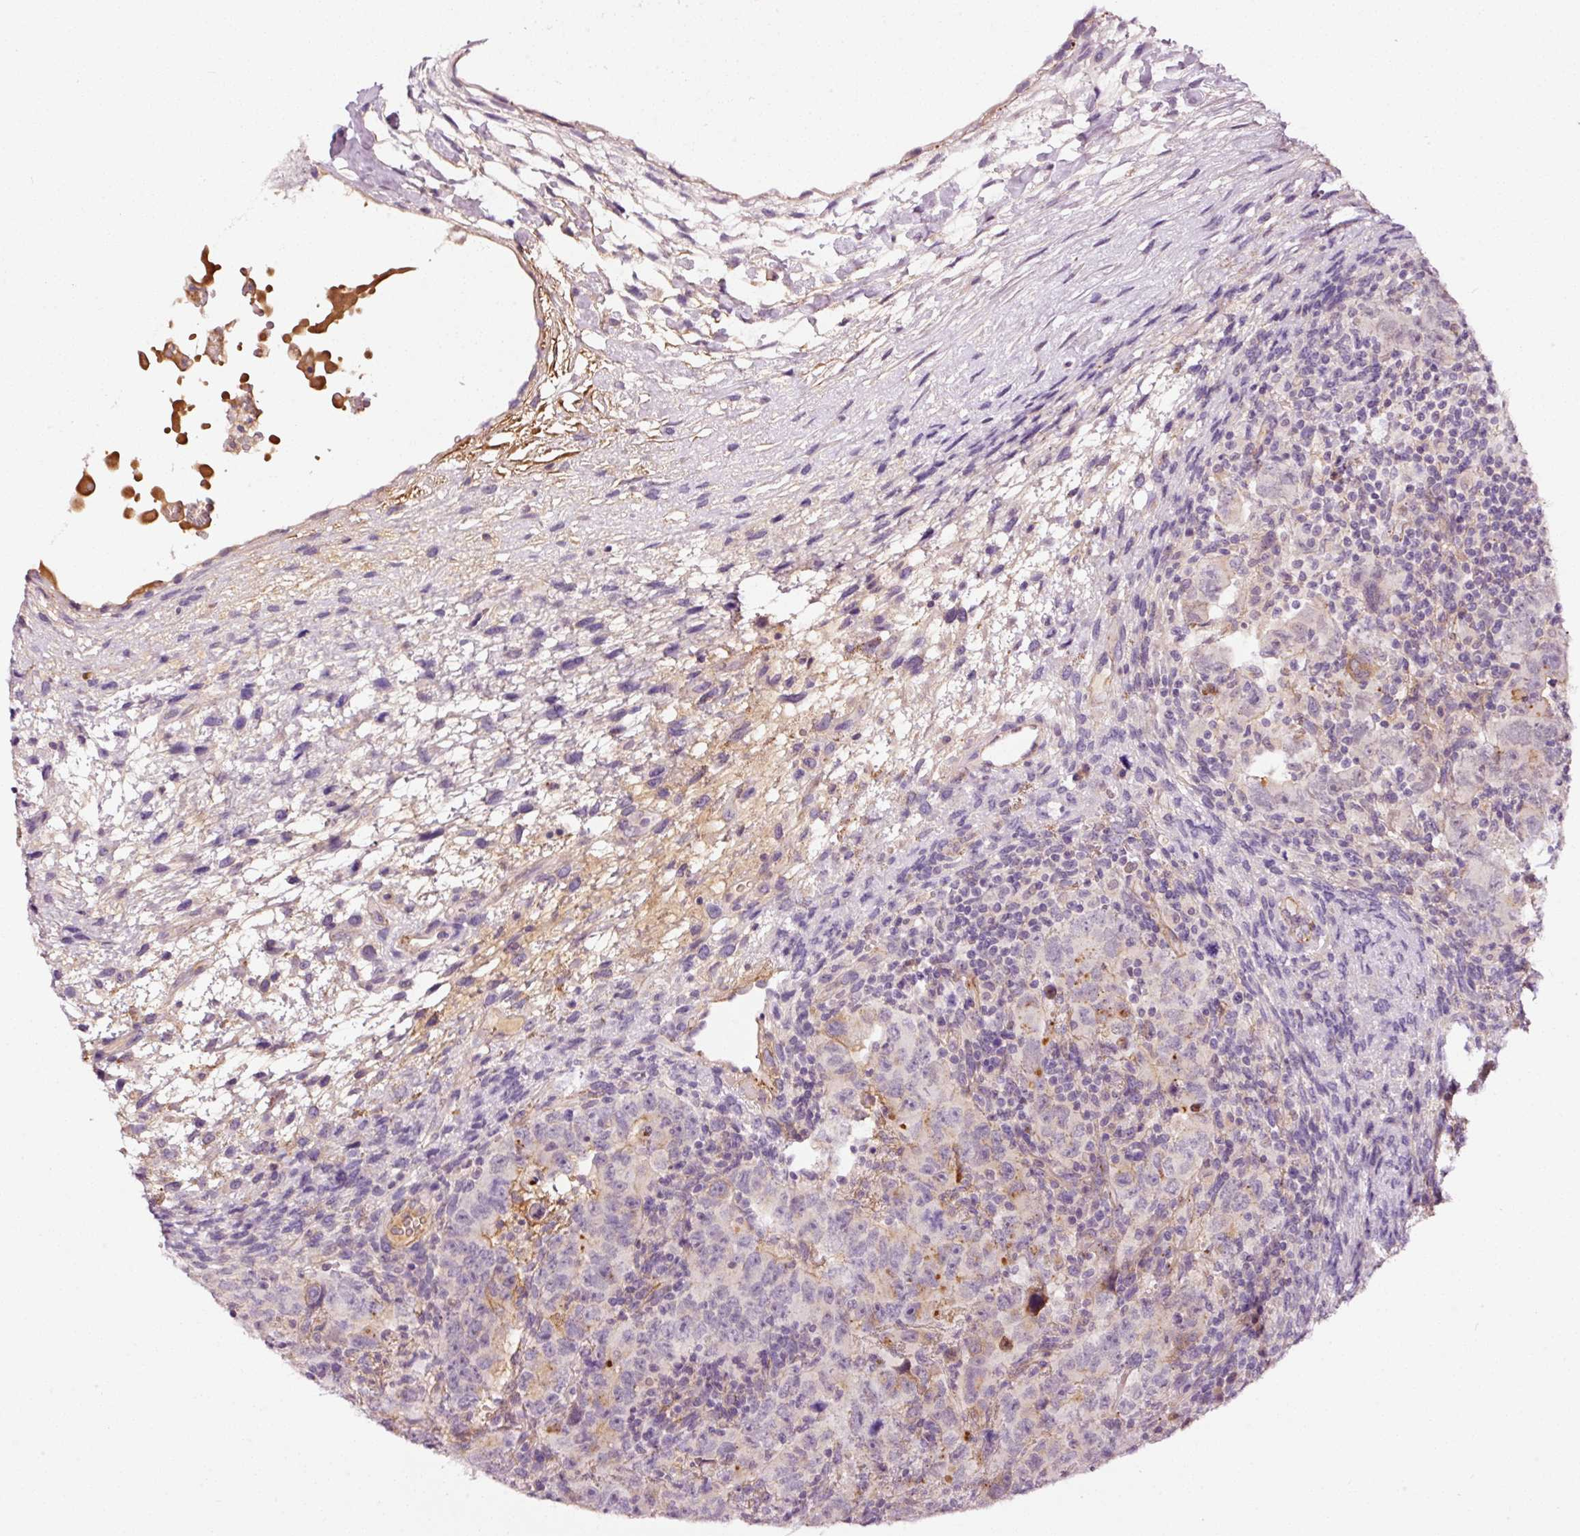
{"staining": {"intensity": "negative", "quantity": "none", "location": "none"}, "tissue": "testis cancer", "cell_type": "Tumor cells", "image_type": "cancer", "snomed": [{"axis": "morphology", "description": "Carcinoma, Embryonal, NOS"}, {"axis": "topography", "description": "Testis"}], "caption": "The IHC photomicrograph has no significant positivity in tumor cells of testis cancer (embryonal carcinoma) tissue.", "gene": "ABCB4", "patient": {"sex": "male", "age": 24}}